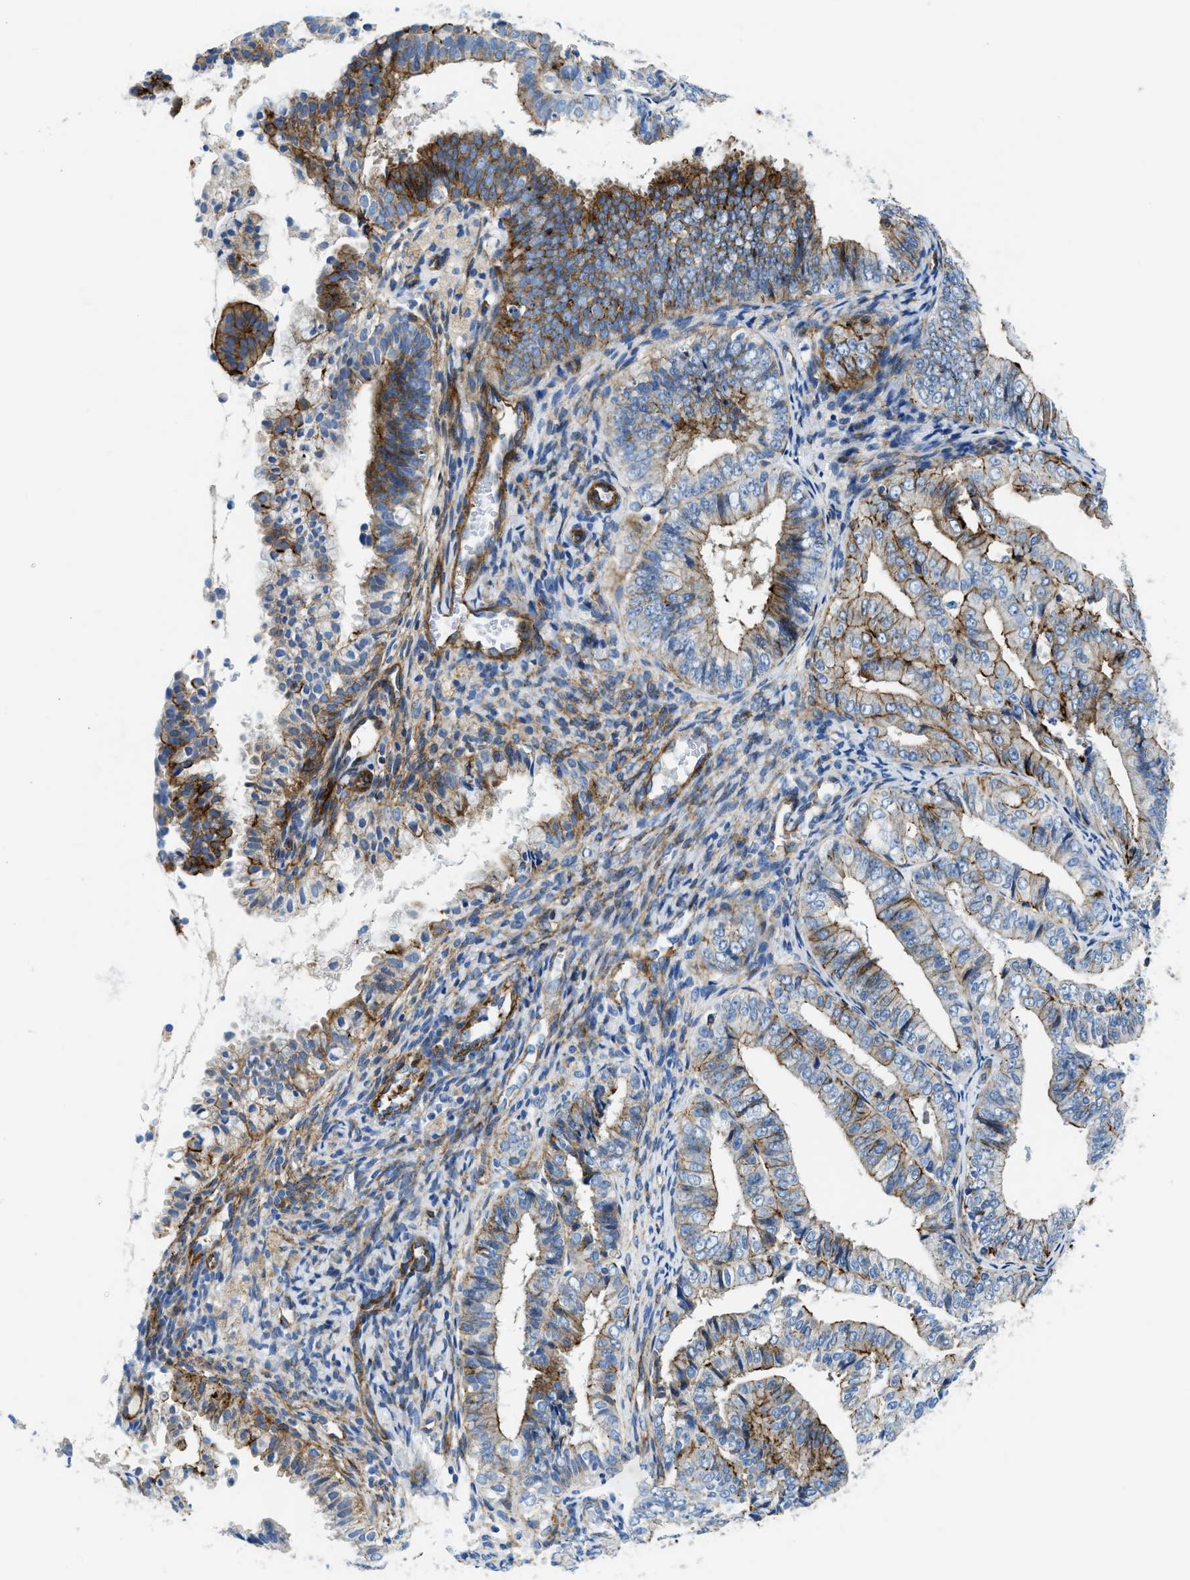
{"staining": {"intensity": "moderate", "quantity": "25%-75%", "location": "cytoplasmic/membranous"}, "tissue": "endometrial cancer", "cell_type": "Tumor cells", "image_type": "cancer", "snomed": [{"axis": "morphology", "description": "Adenocarcinoma, NOS"}, {"axis": "topography", "description": "Endometrium"}], "caption": "Endometrial cancer stained with a brown dye demonstrates moderate cytoplasmic/membranous positive positivity in approximately 25%-75% of tumor cells.", "gene": "CUTA", "patient": {"sex": "female", "age": 63}}